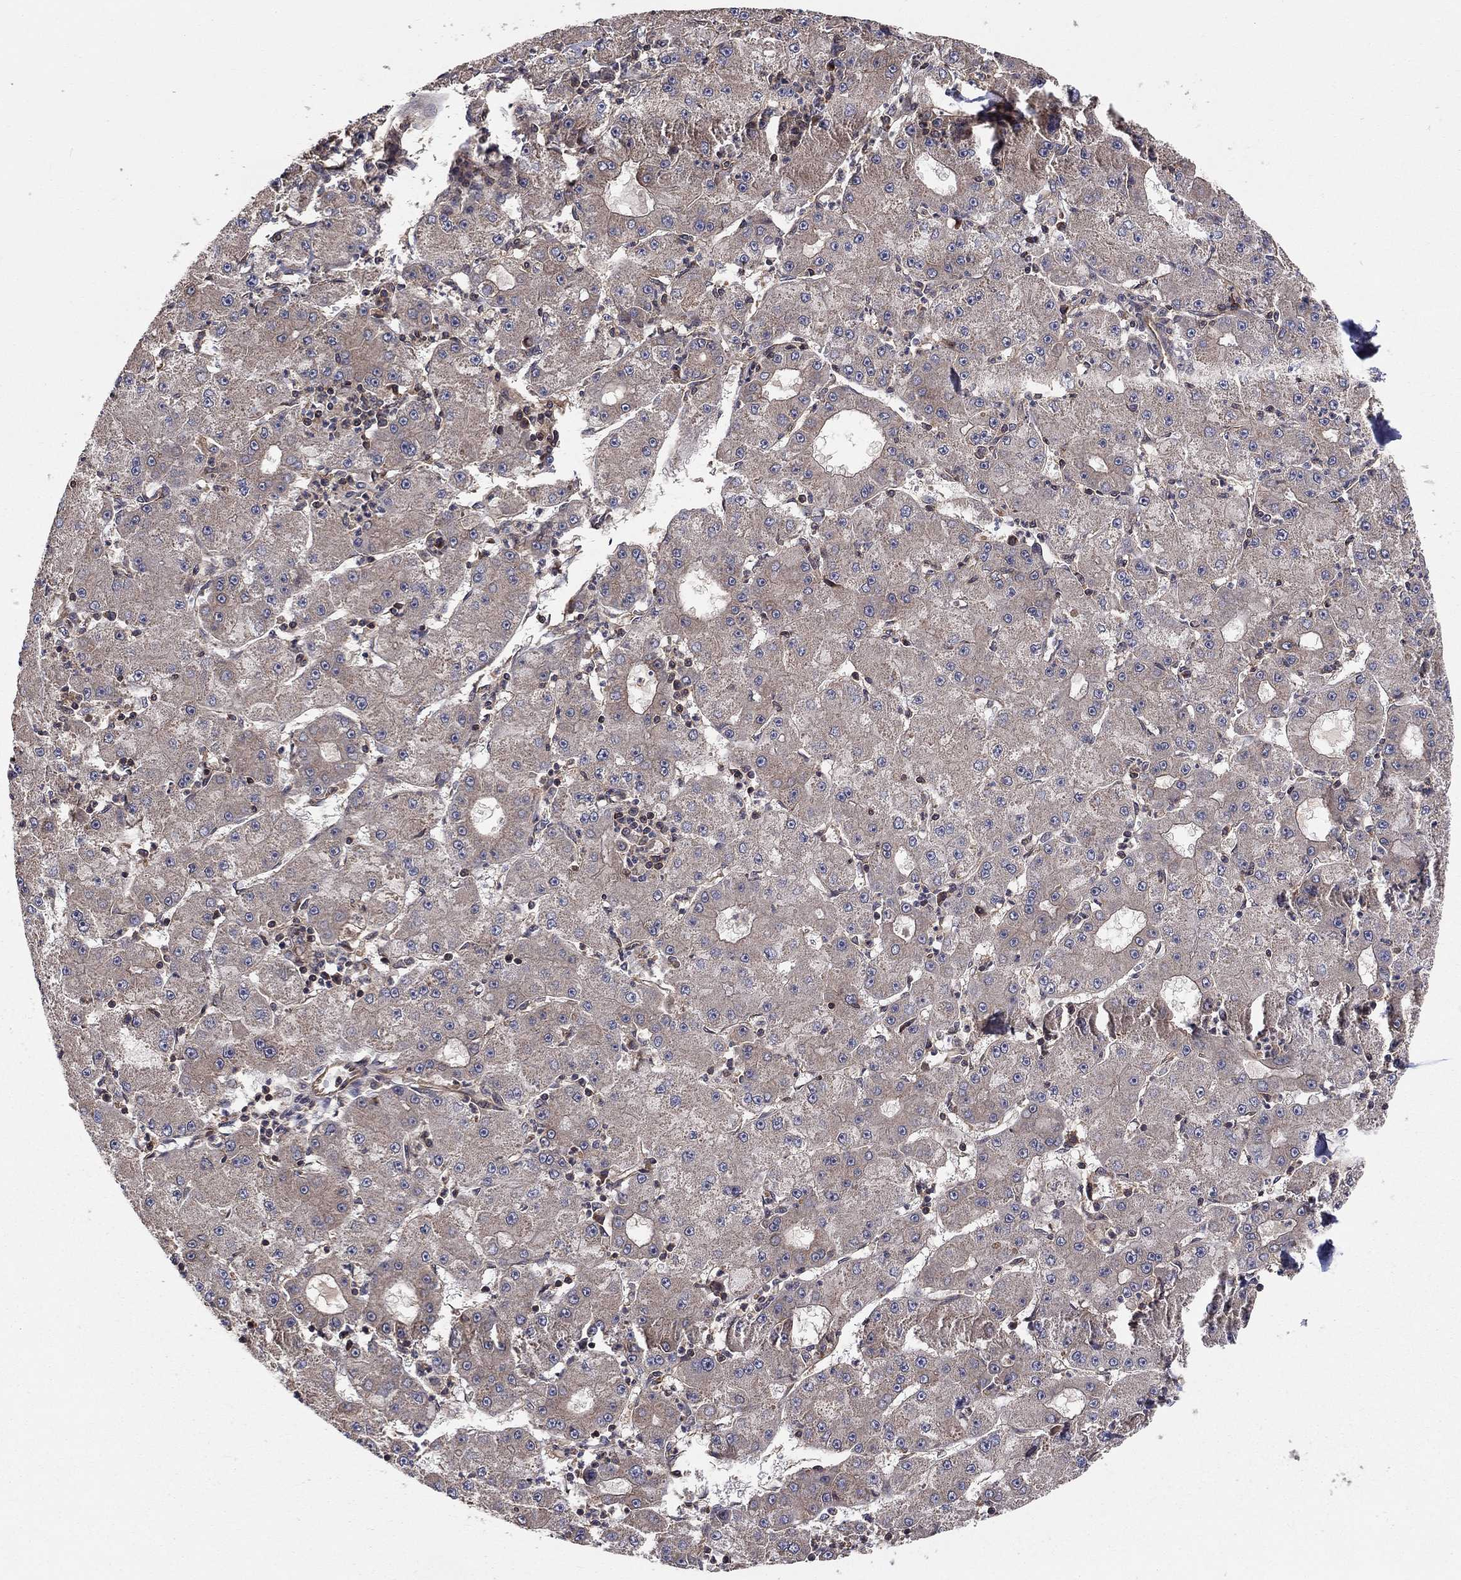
{"staining": {"intensity": "negative", "quantity": "none", "location": "none"}, "tissue": "liver cancer", "cell_type": "Tumor cells", "image_type": "cancer", "snomed": [{"axis": "morphology", "description": "Carcinoma, Hepatocellular, NOS"}, {"axis": "topography", "description": "Liver"}], "caption": "DAB (3,3'-diaminobenzidine) immunohistochemical staining of liver cancer (hepatocellular carcinoma) reveals no significant positivity in tumor cells.", "gene": "BMERB1", "patient": {"sex": "male", "age": 73}}